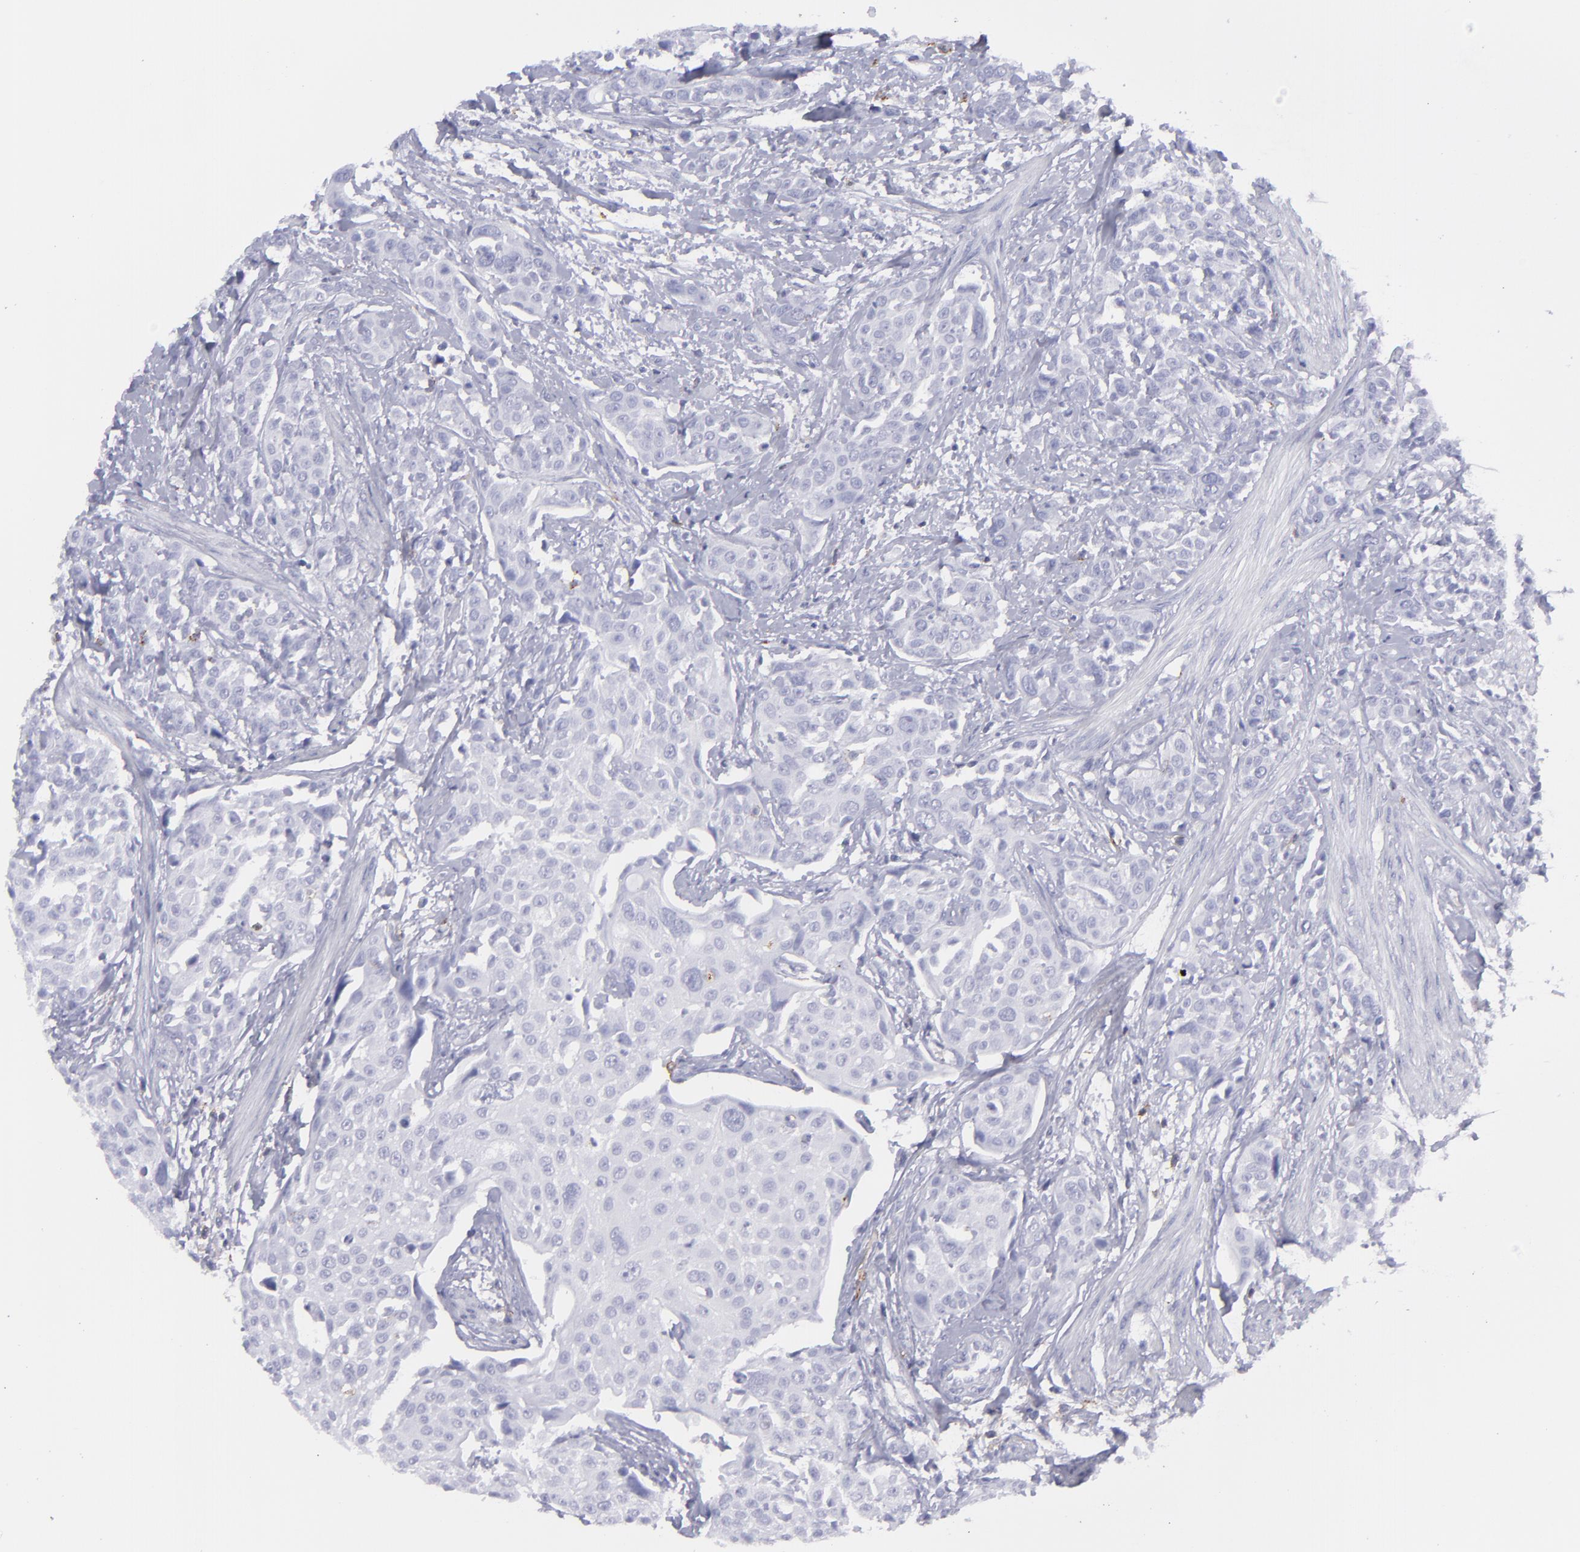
{"staining": {"intensity": "negative", "quantity": "none", "location": "none"}, "tissue": "urothelial cancer", "cell_type": "Tumor cells", "image_type": "cancer", "snomed": [{"axis": "morphology", "description": "Urothelial carcinoma, High grade"}, {"axis": "topography", "description": "Urinary bladder"}], "caption": "IHC of human urothelial cancer reveals no positivity in tumor cells.", "gene": "SELPLG", "patient": {"sex": "male", "age": 56}}